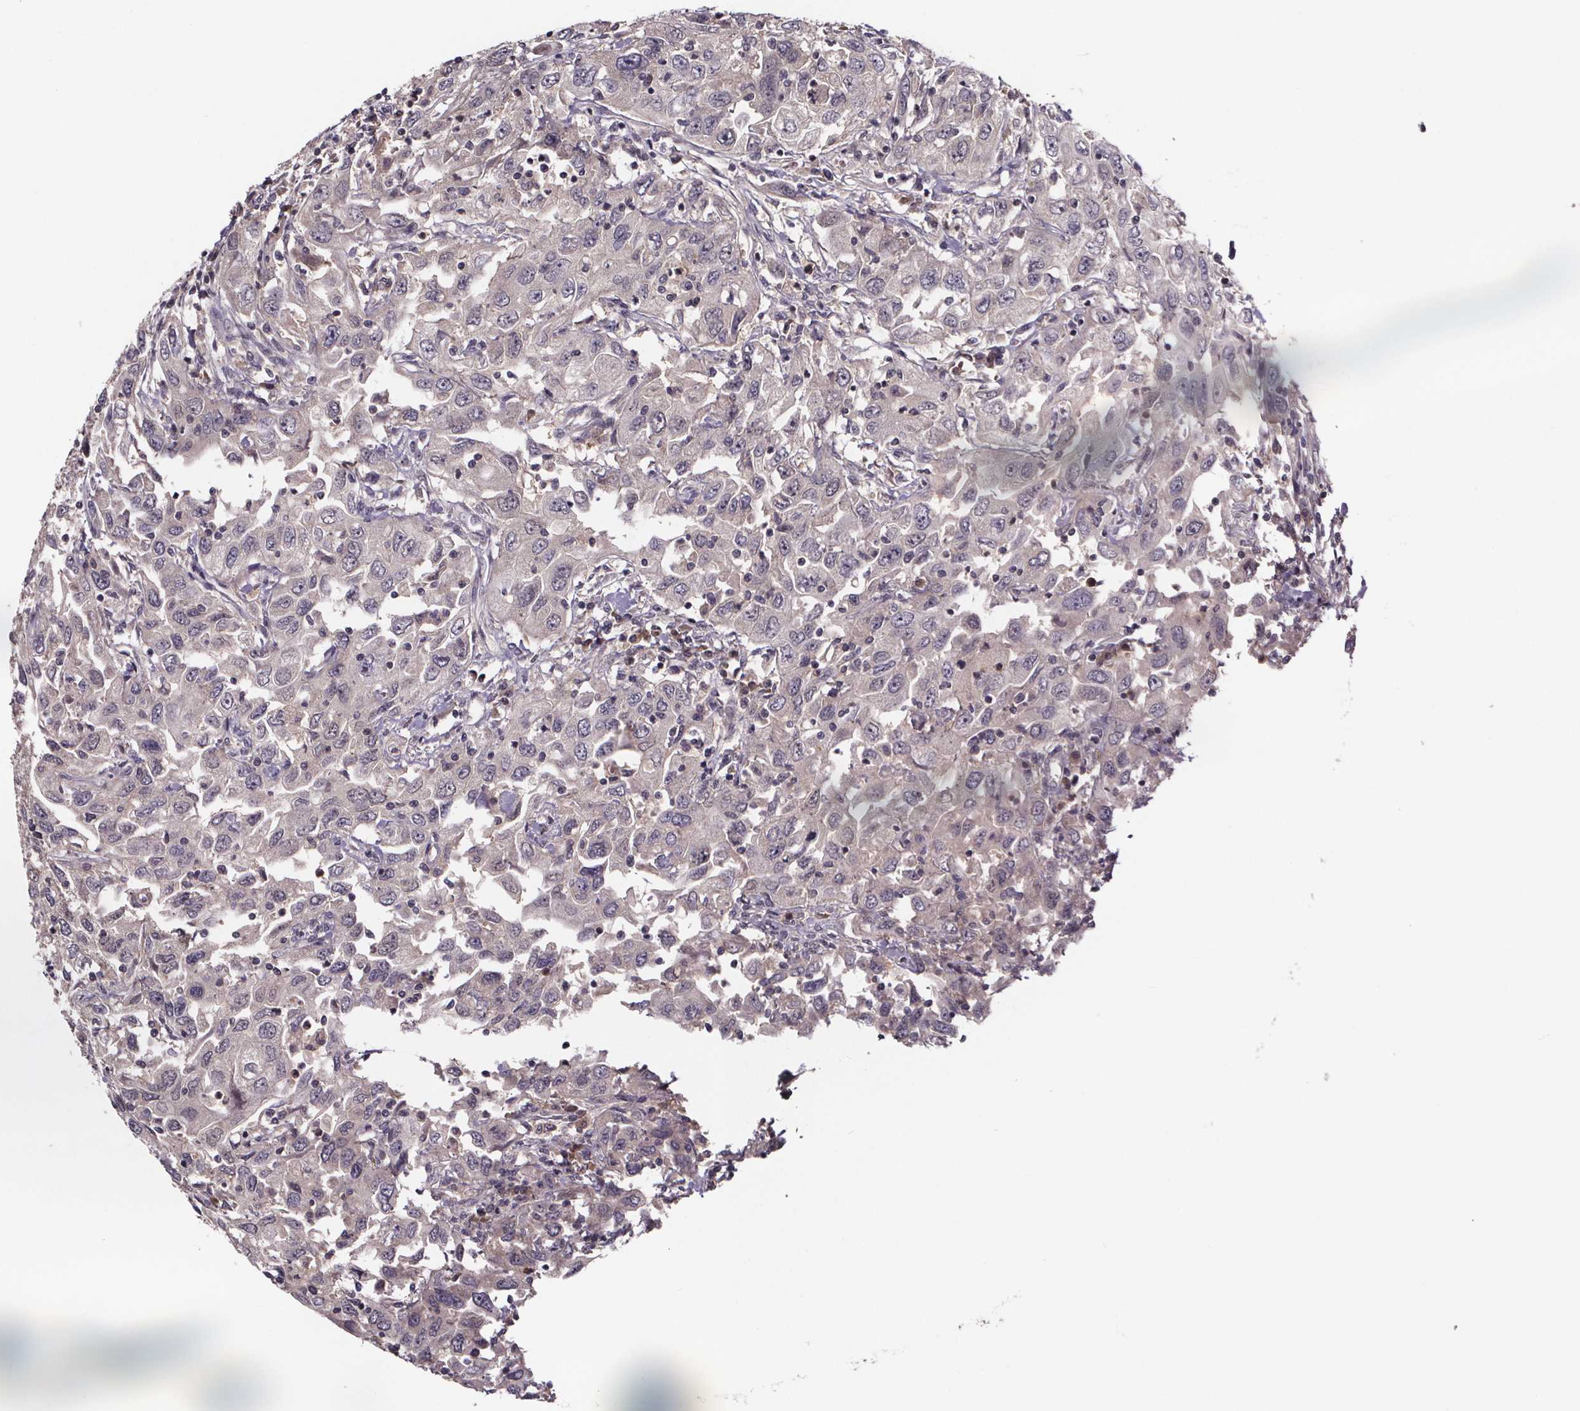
{"staining": {"intensity": "negative", "quantity": "none", "location": "none"}, "tissue": "urothelial cancer", "cell_type": "Tumor cells", "image_type": "cancer", "snomed": [{"axis": "morphology", "description": "Urothelial carcinoma, High grade"}, {"axis": "topography", "description": "Urinary bladder"}], "caption": "DAB (3,3'-diaminobenzidine) immunohistochemical staining of urothelial cancer displays no significant staining in tumor cells. (Stains: DAB (3,3'-diaminobenzidine) immunohistochemistry (IHC) with hematoxylin counter stain, Microscopy: brightfield microscopy at high magnification).", "gene": "SMIM1", "patient": {"sex": "male", "age": 76}}